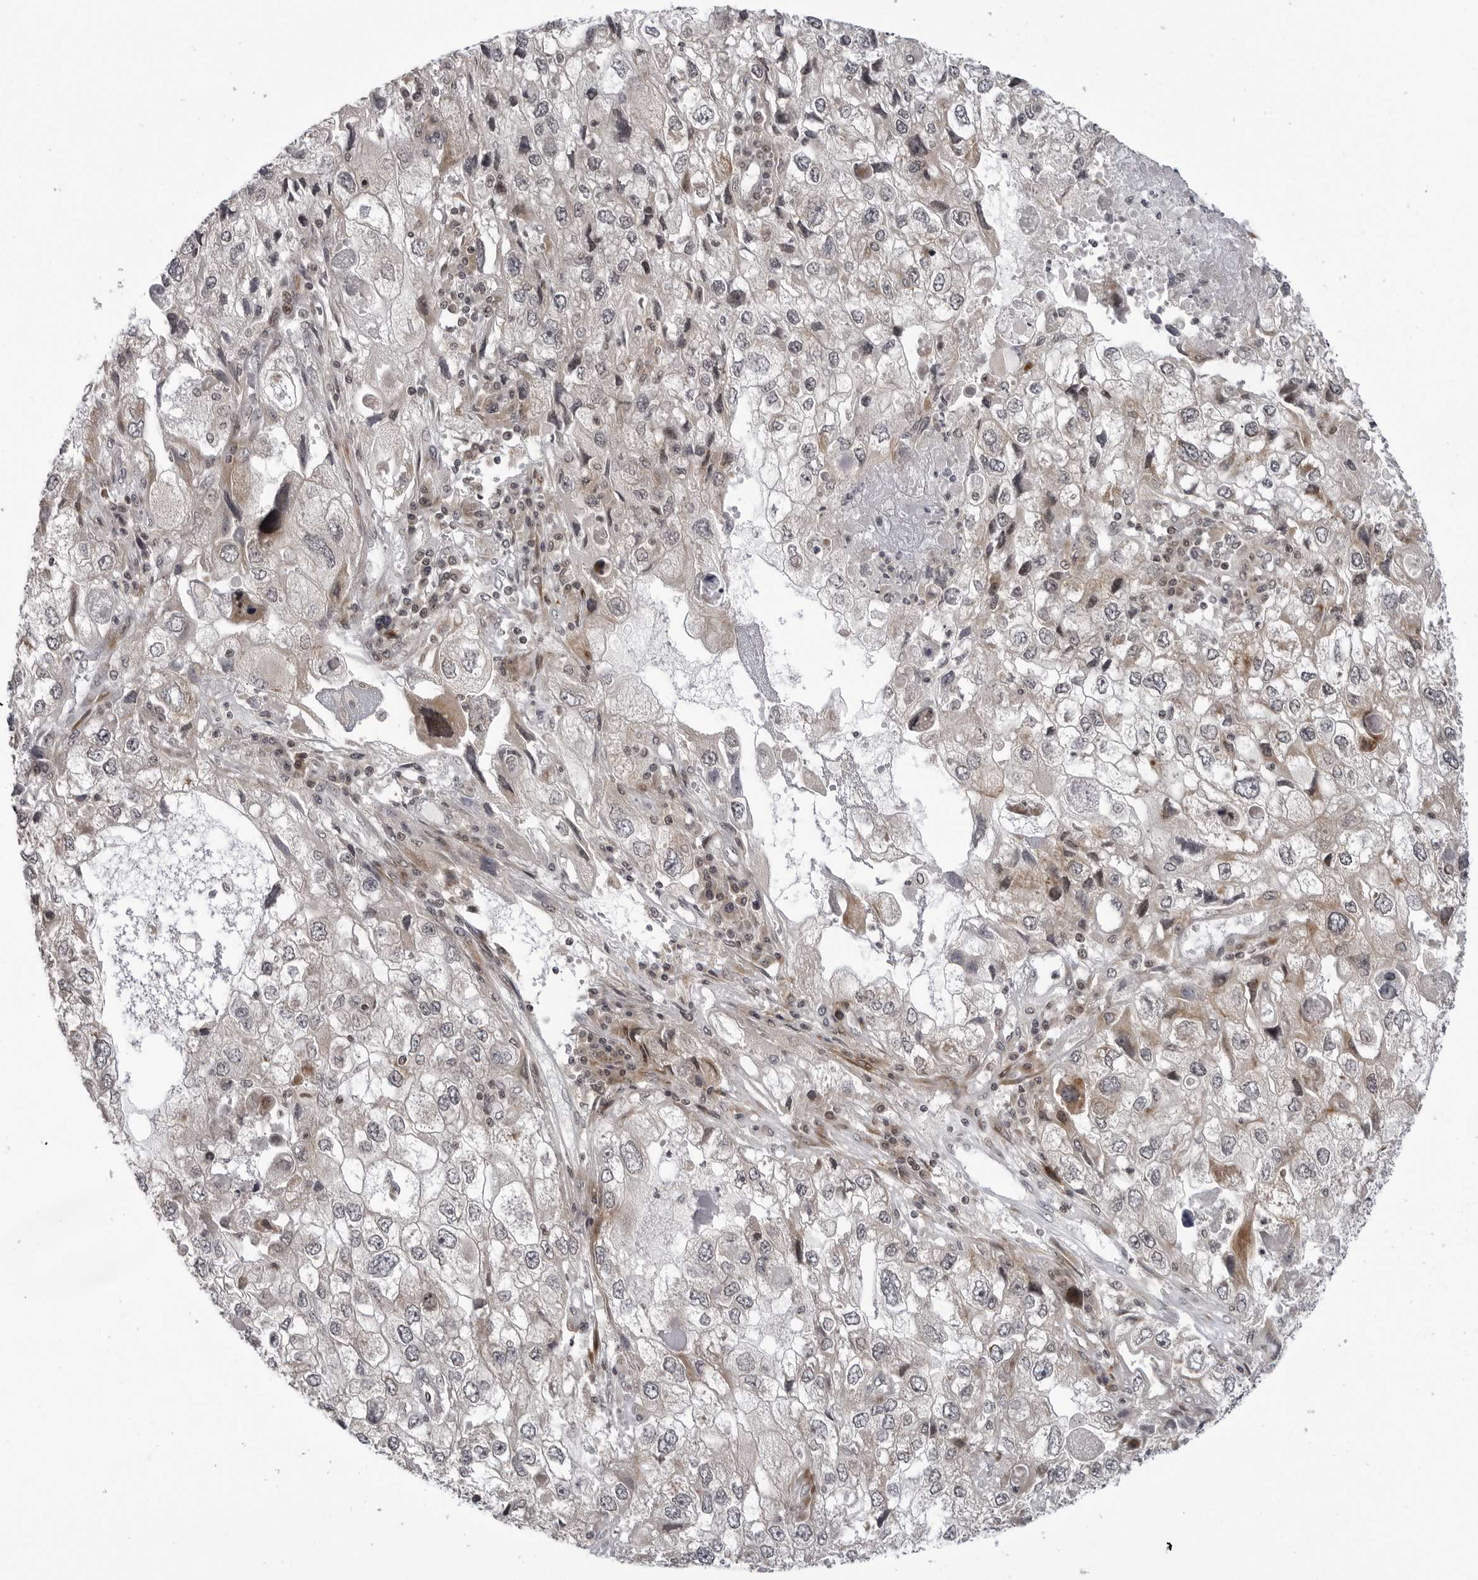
{"staining": {"intensity": "weak", "quantity": "<25%", "location": "cytoplasmic/membranous"}, "tissue": "endometrial cancer", "cell_type": "Tumor cells", "image_type": "cancer", "snomed": [{"axis": "morphology", "description": "Adenocarcinoma, NOS"}, {"axis": "topography", "description": "Endometrium"}], "caption": "An immunohistochemistry (IHC) image of endometrial adenocarcinoma is shown. There is no staining in tumor cells of endometrial adenocarcinoma.", "gene": "ADAMTS5", "patient": {"sex": "female", "age": 49}}